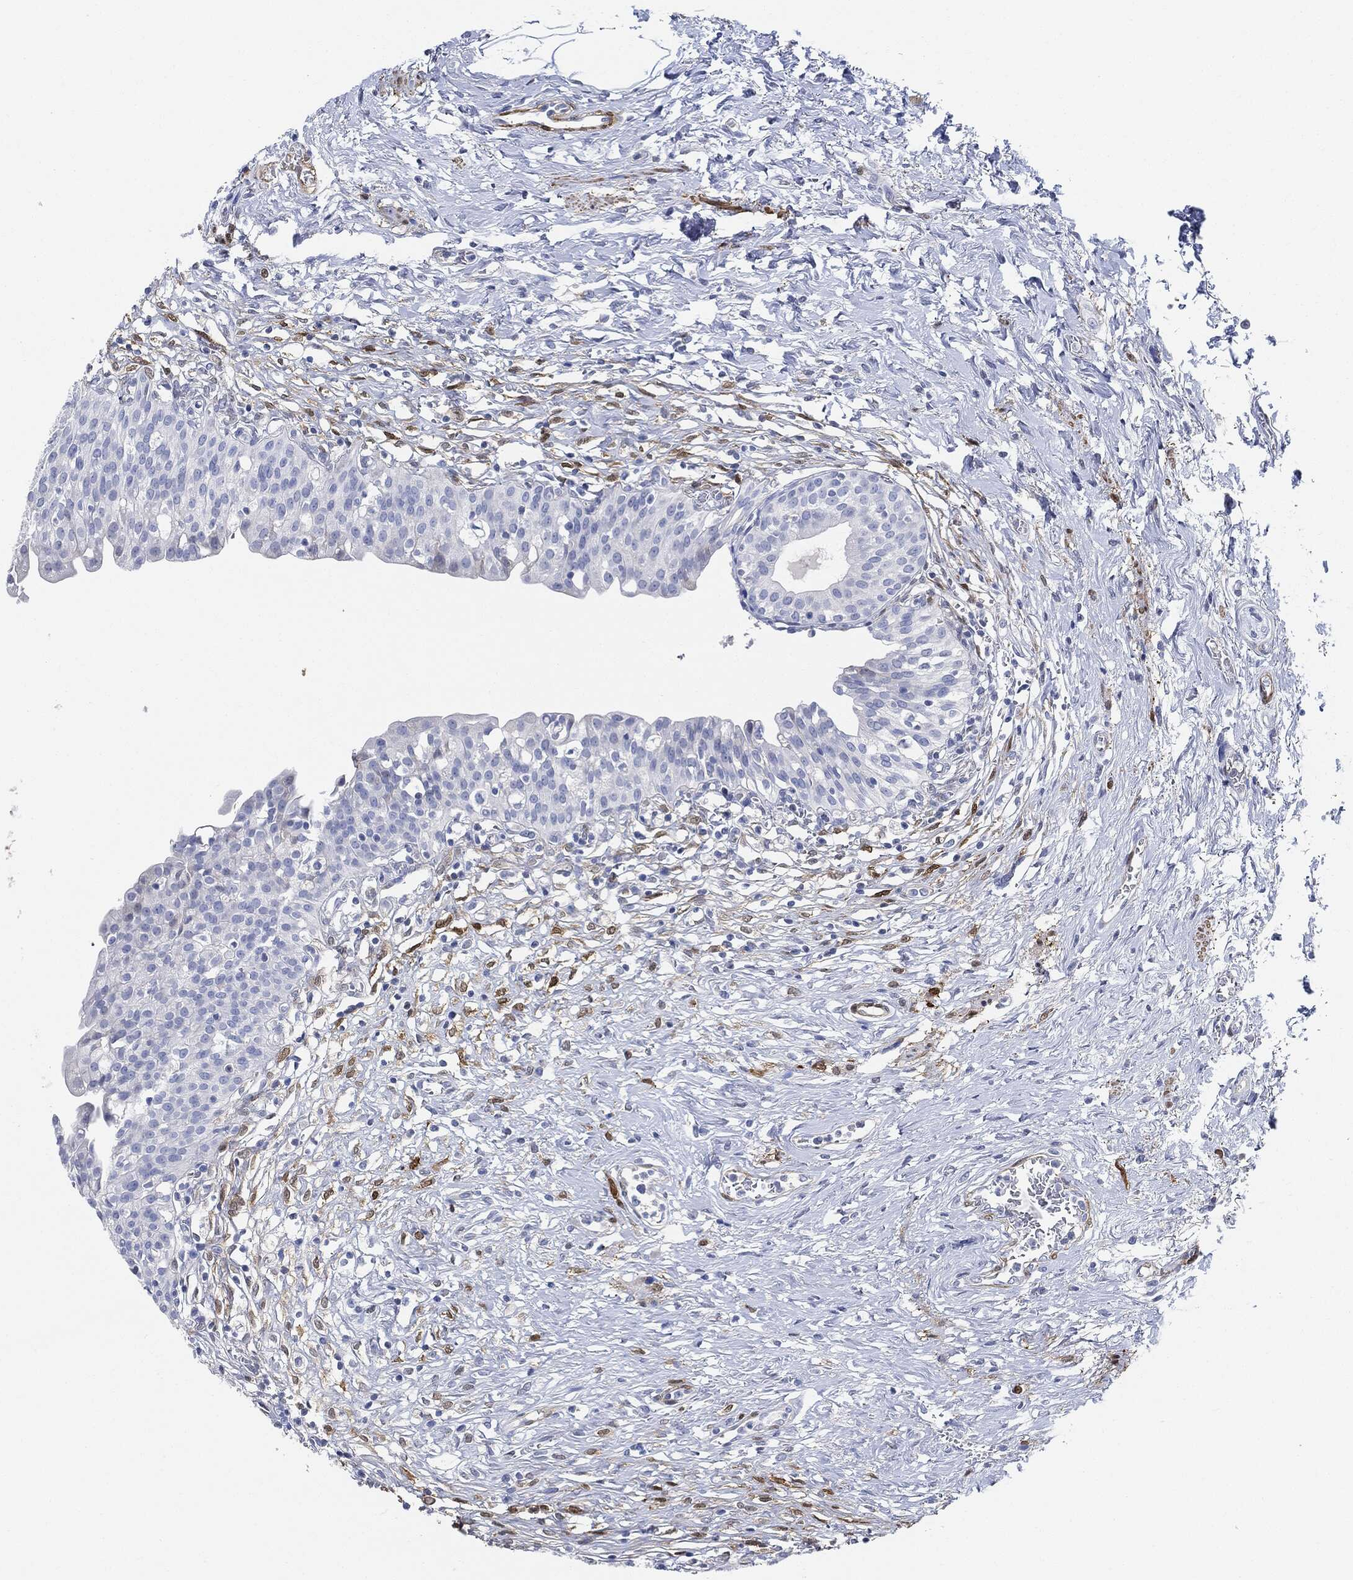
{"staining": {"intensity": "negative", "quantity": "none", "location": "none"}, "tissue": "urinary bladder", "cell_type": "Urothelial cells", "image_type": "normal", "snomed": [{"axis": "morphology", "description": "Normal tissue, NOS"}, {"axis": "topography", "description": "Urinary bladder"}], "caption": "Immunohistochemistry of benign human urinary bladder shows no expression in urothelial cells. Brightfield microscopy of IHC stained with DAB (3,3'-diaminobenzidine) (brown) and hematoxylin (blue), captured at high magnification.", "gene": "TAGLN", "patient": {"sex": "male", "age": 76}}